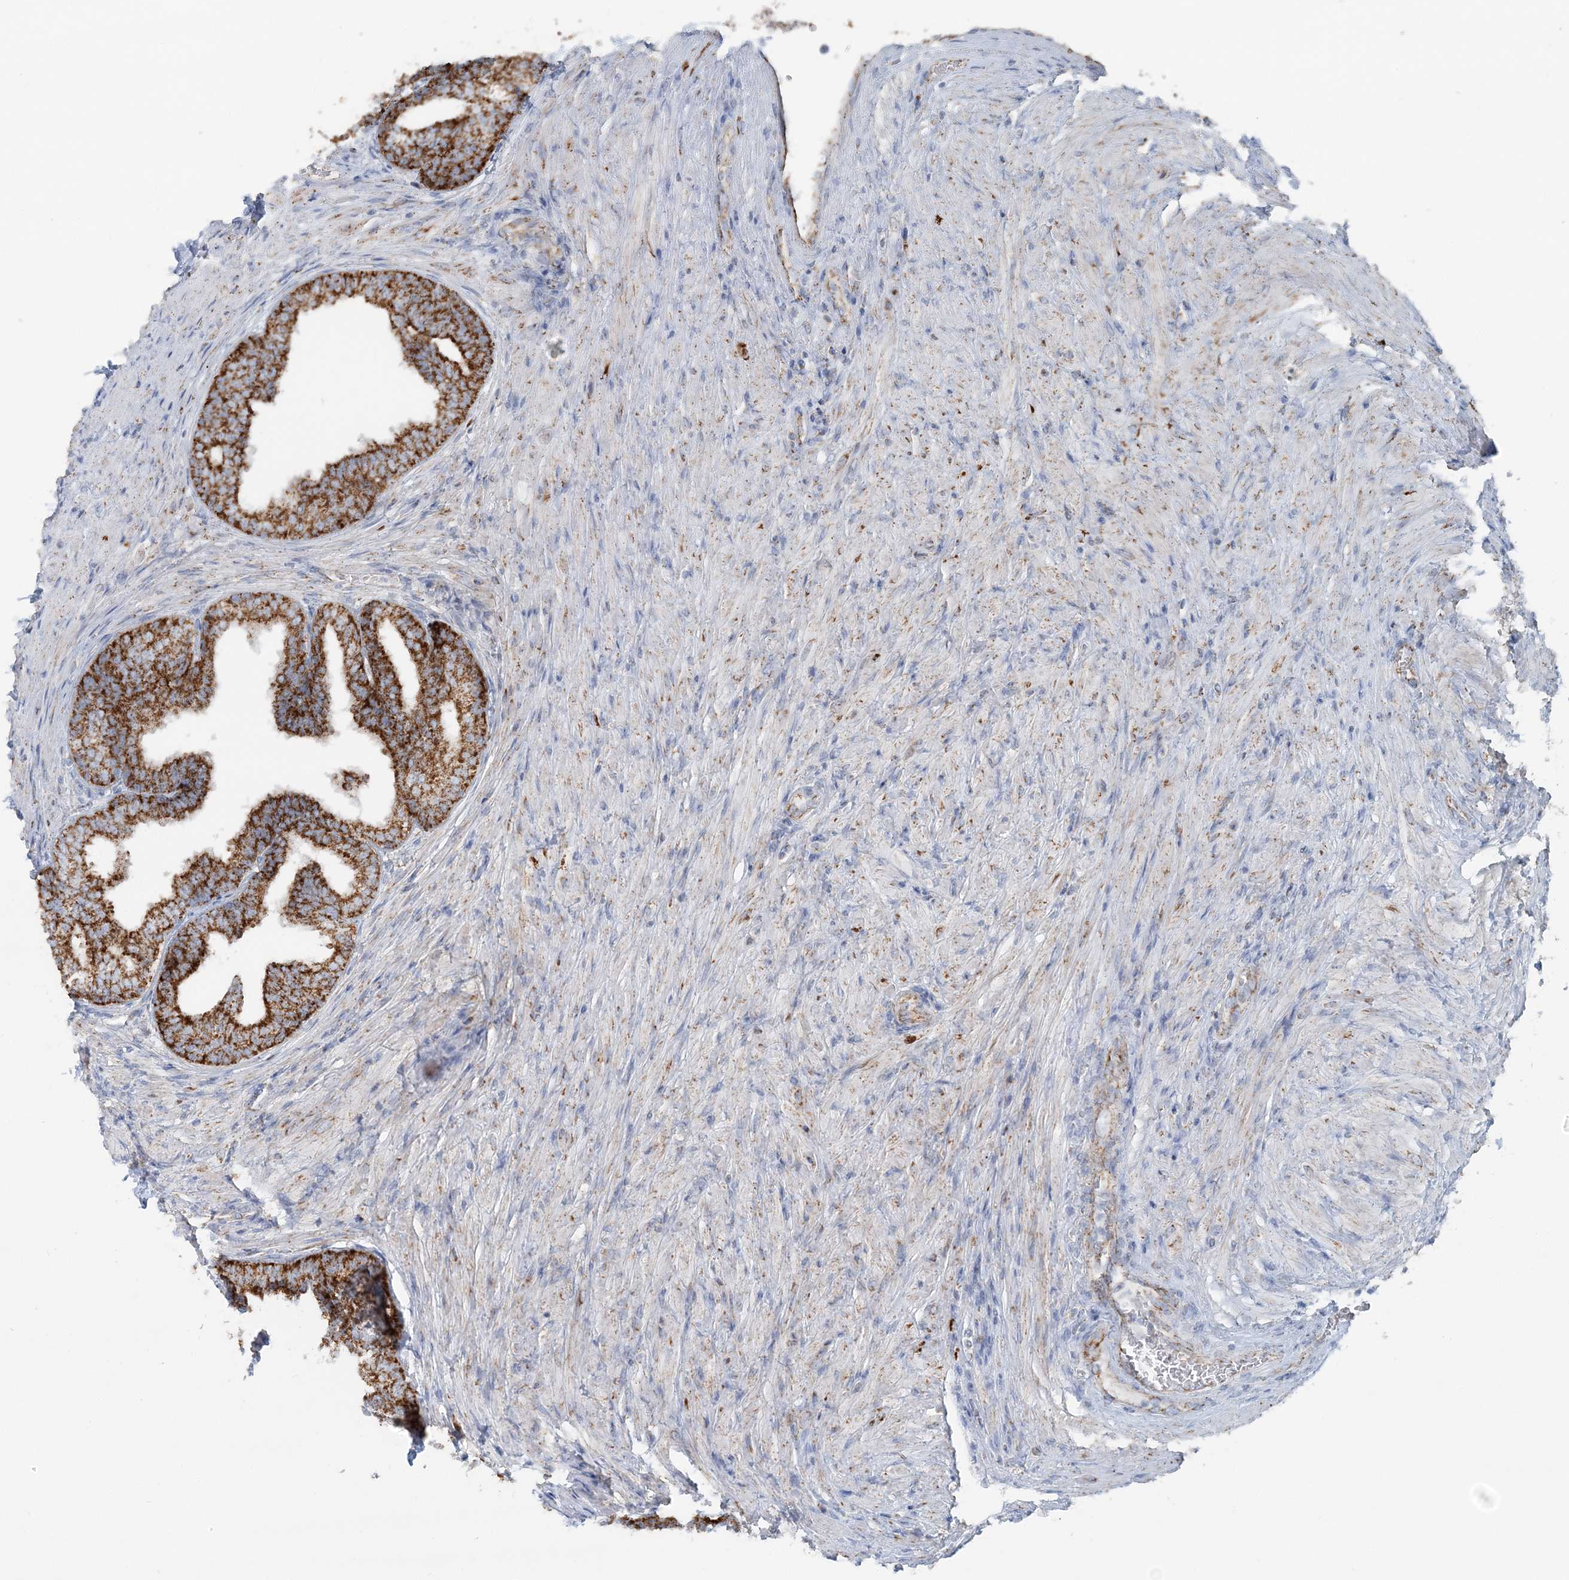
{"staining": {"intensity": "strong", "quantity": ">75%", "location": "cytoplasmic/membranous"}, "tissue": "prostate", "cell_type": "Glandular cells", "image_type": "normal", "snomed": [{"axis": "morphology", "description": "Normal tissue, NOS"}, {"axis": "topography", "description": "Prostate"}], "caption": "DAB (3,3'-diaminobenzidine) immunohistochemical staining of normal prostate reveals strong cytoplasmic/membranous protein positivity in about >75% of glandular cells.", "gene": "PCCB", "patient": {"sex": "male", "age": 76}}